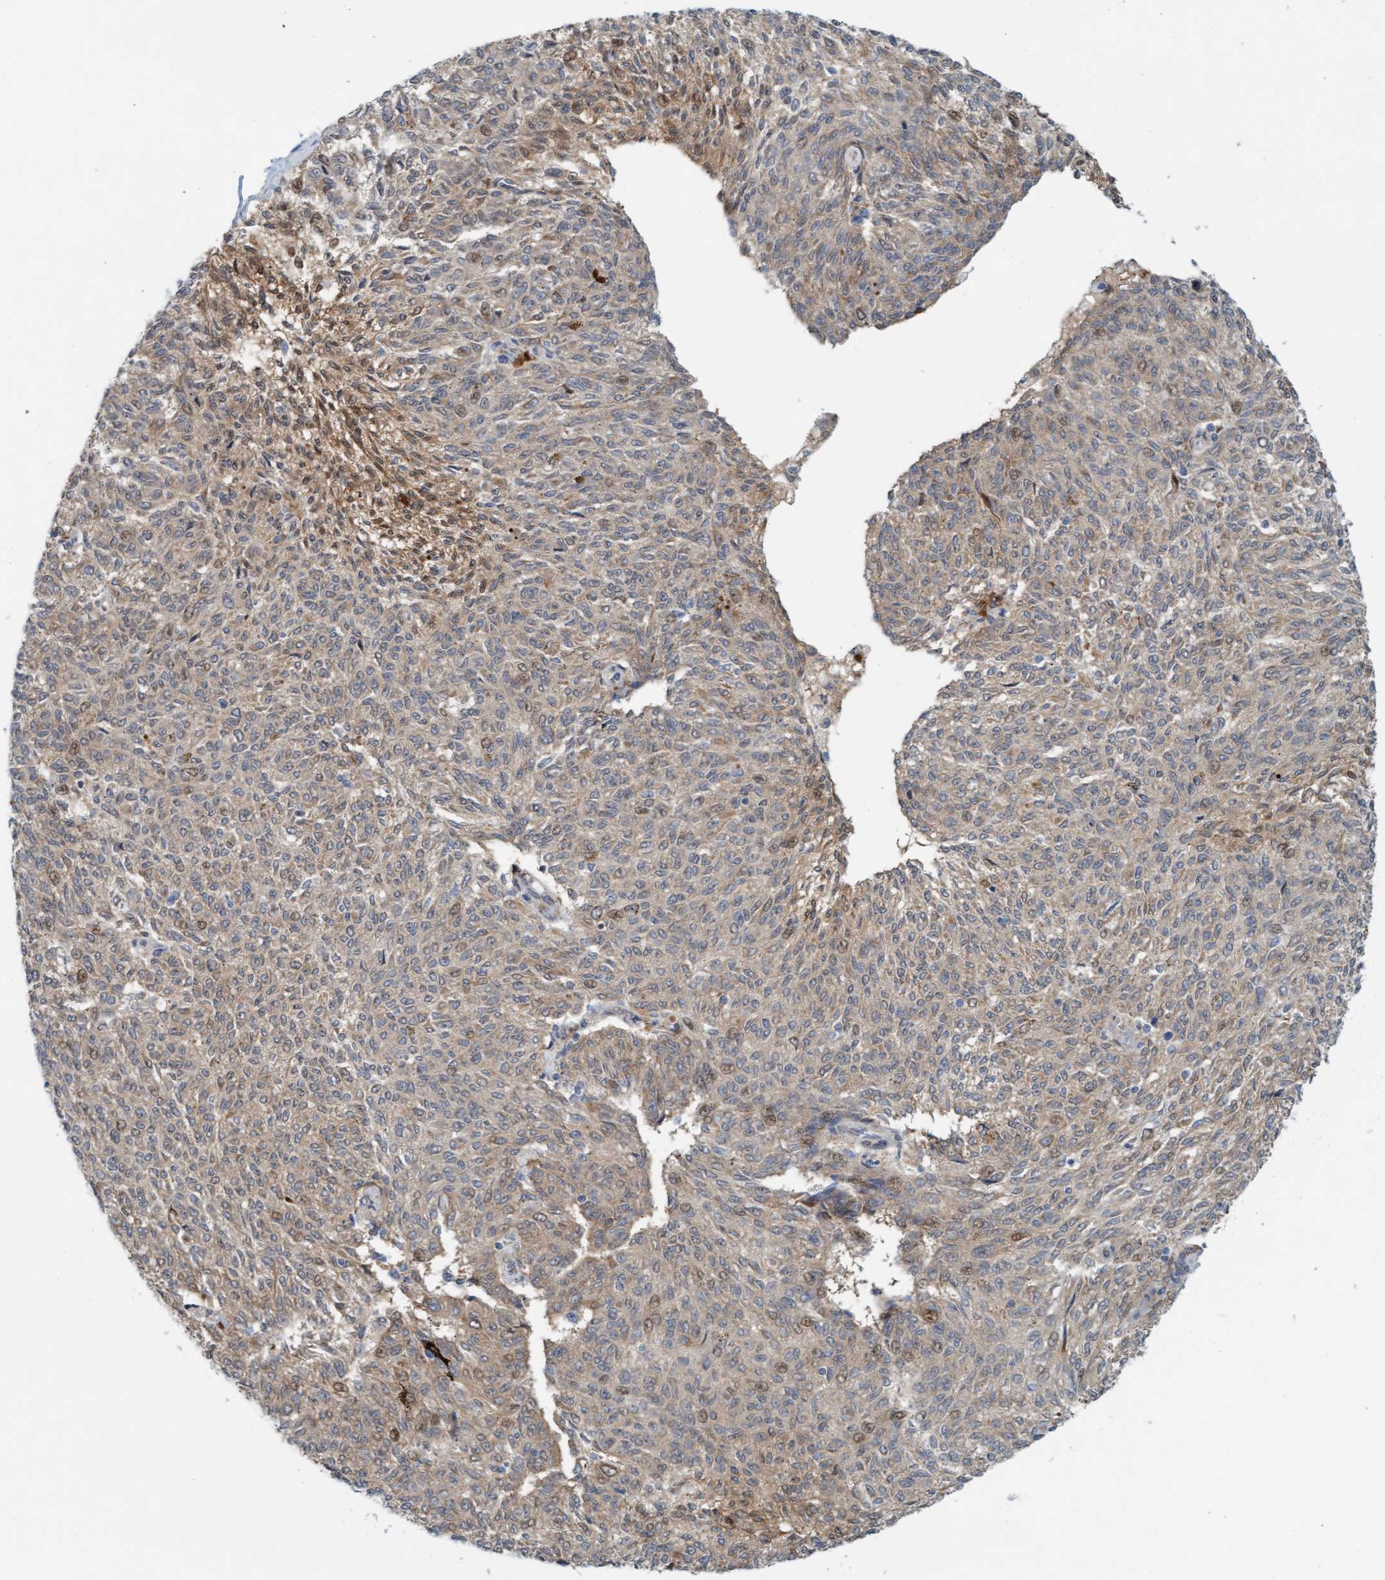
{"staining": {"intensity": "weak", "quantity": "25%-75%", "location": "cytoplasmic/membranous,nuclear"}, "tissue": "melanoma", "cell_type": "Tumor cells", "image_type": "cancer", "snomed": [{"axis": "morphology", "description": "Malignant melanoma, NOS"}, {"axis": "topography", "description": "Skin"}], "caption": "Immunohistochemistry photomicrograph of neoplastic tissue: human malignant melanoma stained using immunohistochemistry reveals low levels of weak protein expression localized specifically in the cytoplasmic/membranous and nuclear of tumor cells, appearing as a cytoplasmic/membranous and nuclear brown color.", "gene": "EIF4EBP1", "patient": {"sex": "female", "age": 72}}